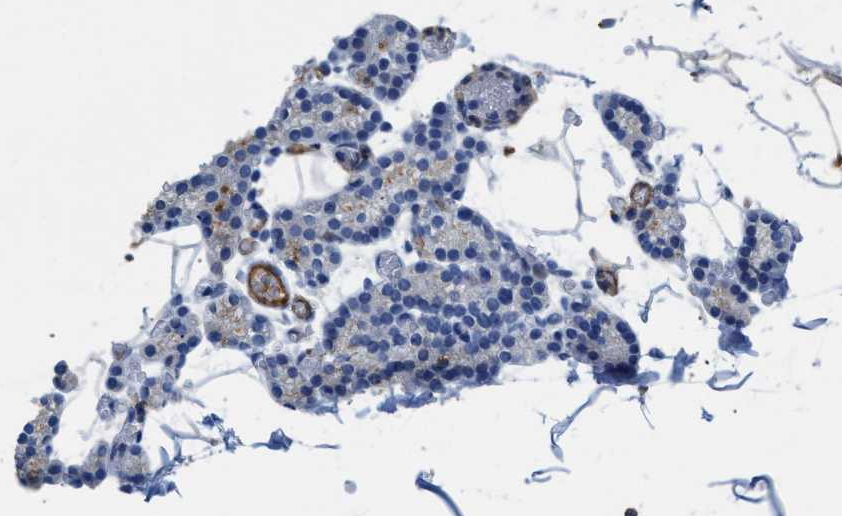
{"staining": {"intensity": "negative", "quantity": "none", "location": "none"}, "tissue": "parathyroid gland", "cell_type": "Glandular cells", "image_type": "normal", "snomed": [{"axis": "morphology", "description": "Normal tissue, NOS"}, {"axis": "morphology", "description": "Adenoma, NOS"}, {"axis": "topography", "description": "Parathyroid gland"}], "caption": "DAB immunohistochemical staining of unremarkable human parathyroid gland exhibits no significant expression in glandular cells.", "gene": "SPEG", "patient": {"sex": "female", "age": 58}}